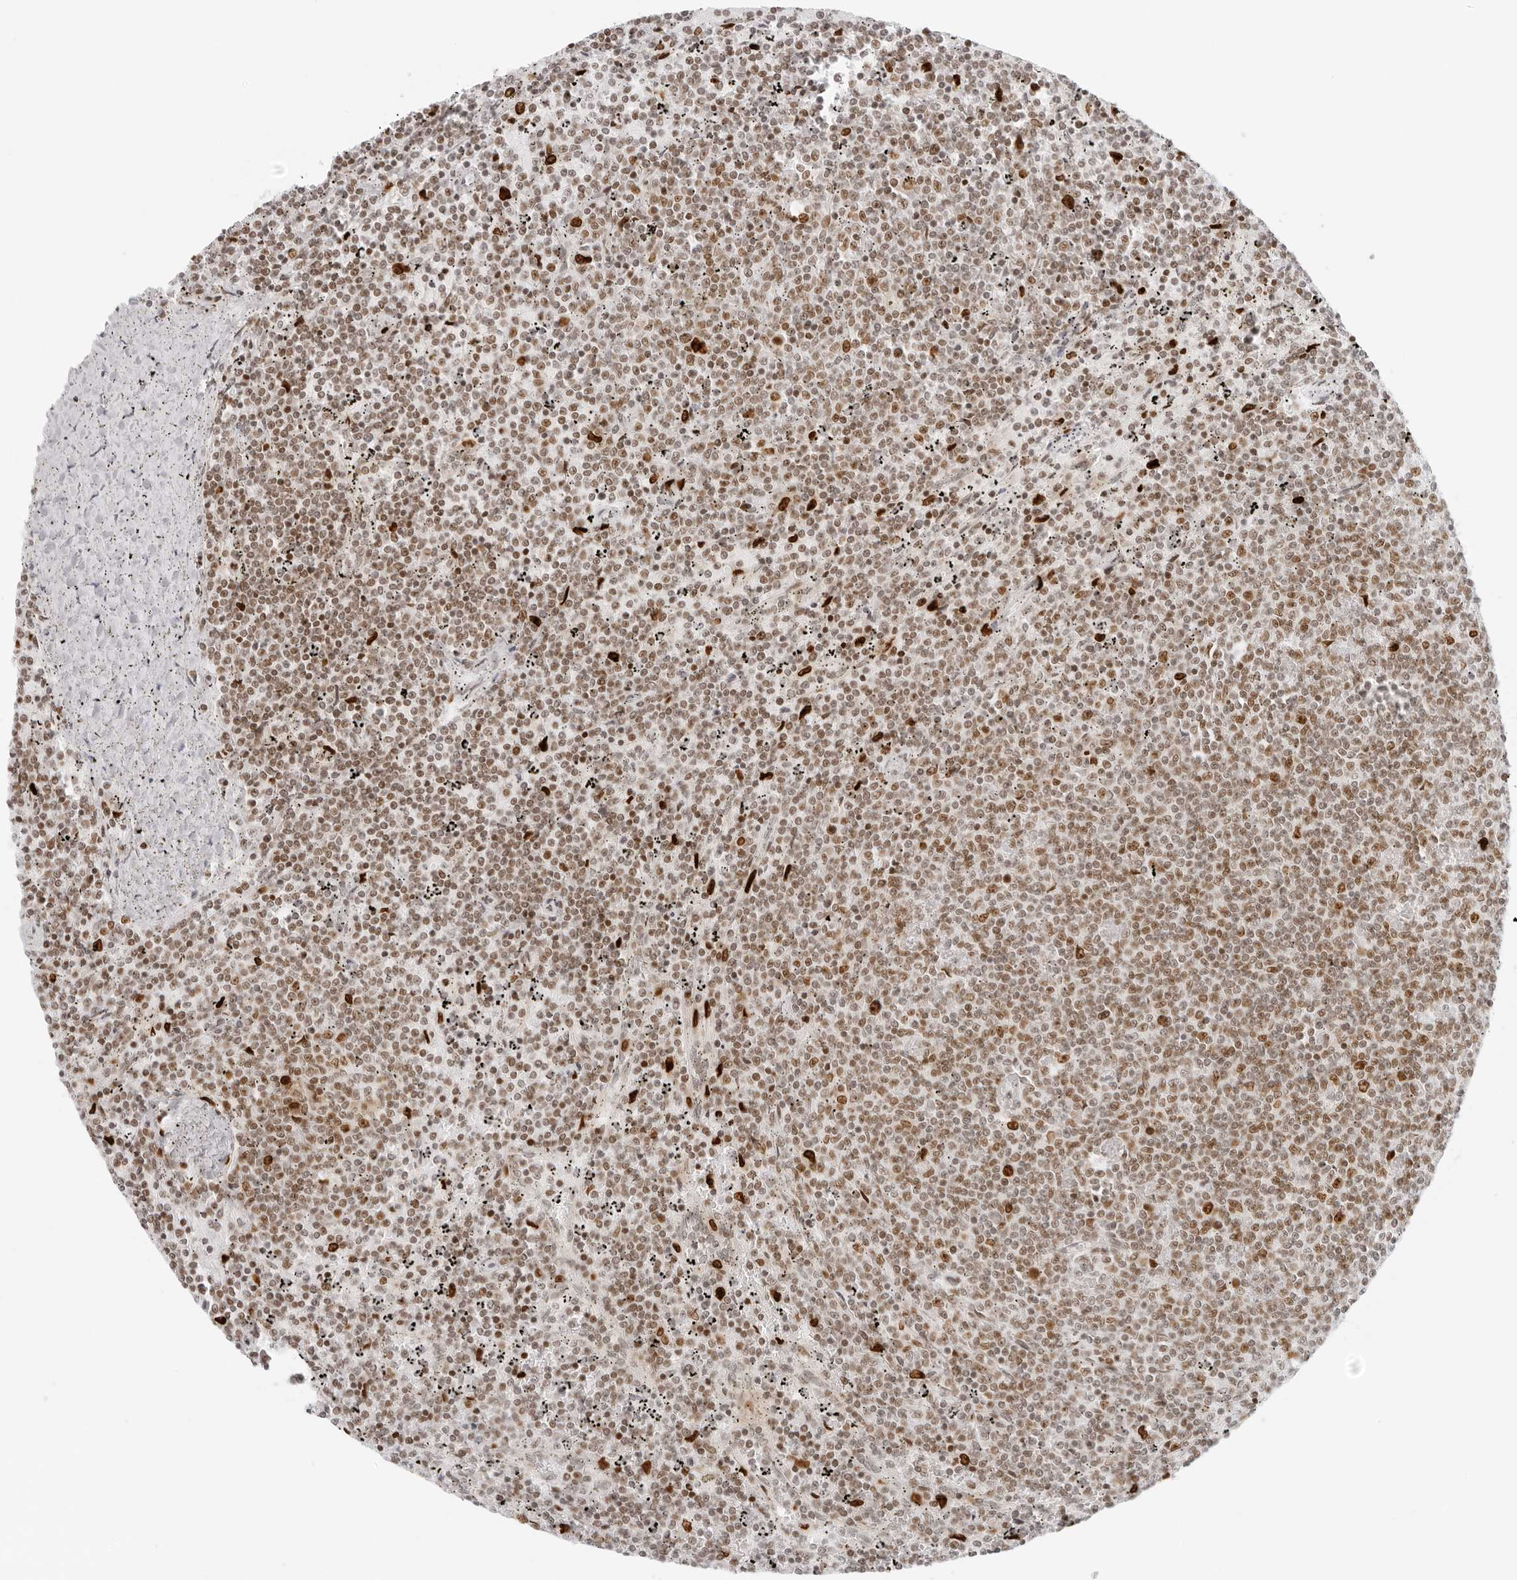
{"staining": {"intensity": "moderate", "quantity": ">75%", "location": "nuclear"}, "tissue": "lymphoma", "cell_type": "Tumor cells", "image_type": "cancer", "snomed": [{"axis": "morphology", "description": "Malignant lymphoma, non-Hodgkin's type, Low grade"}, {"axis": "topography", "description": "Spleen"}], "caption": "The histopathology image demonstrates staining of lymphoma, revealing moderate nuclear protein staining (brown color) within tumor cells. (Brightfield microscopy of DAB IHC at high magnification).", "gene": "RCC1", "patient": {"sex": "female", "age": 50}}